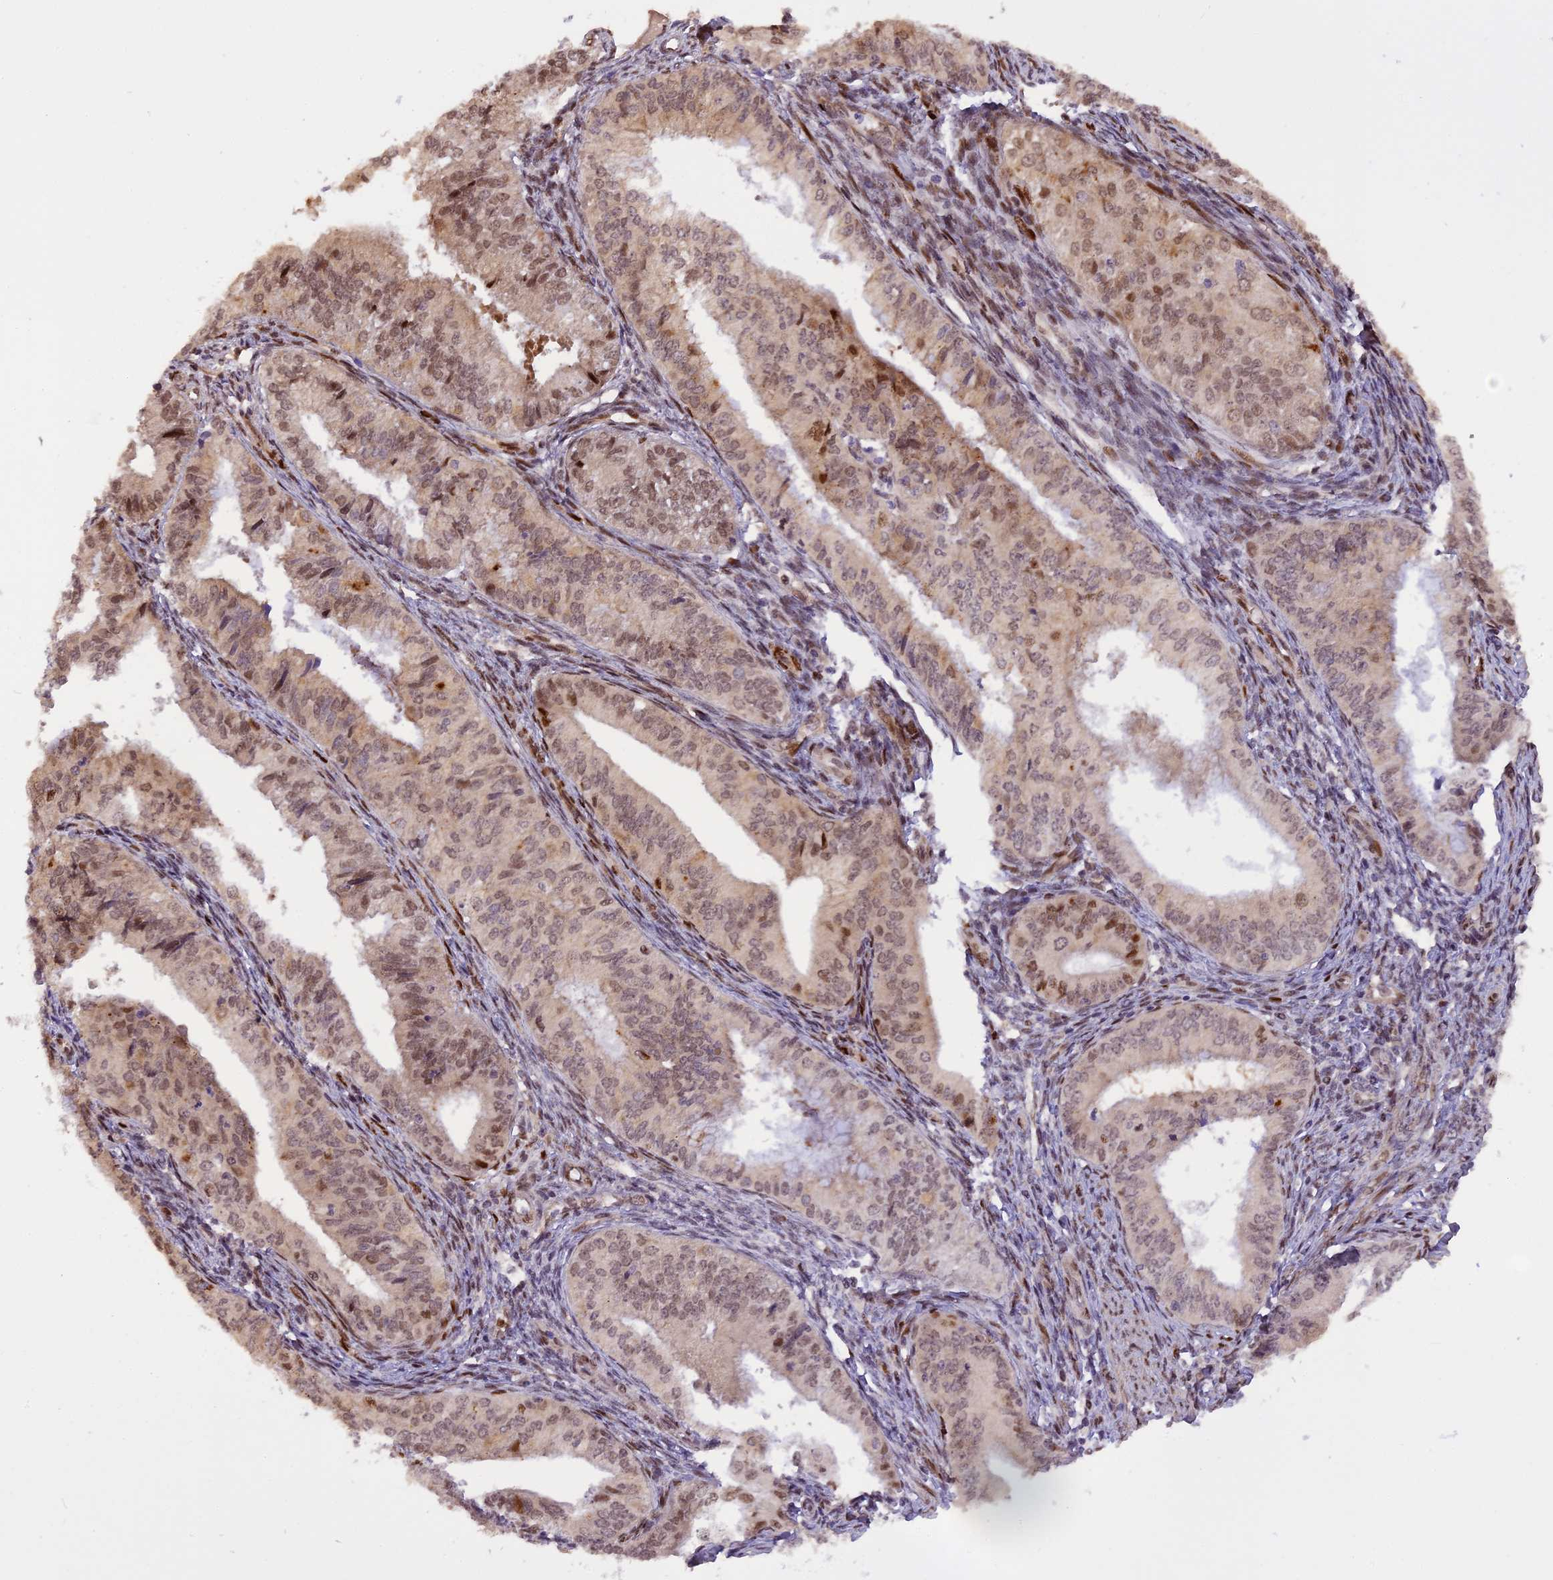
{"staining": {"intensity": "moderate", "quantity": "25%-75%", "location": "nuclear"}, "tissue": "endometrial cancer", "cell_type": "Tumor cells", "image_type": "cancer", "snomed": [{"axis": "morphology", "description": "Adenocarcinoma, NOS"}, {"axis": "topography", "description": "Endometrium"}], "caption": "The micrograph reveals a brown stain indicating the presence of a protein in the nuclear of tumor cells in adenocarcinoma (endometrial).", "gene": "MICALL1", "patient": {"sex": "female", "age": 50}}